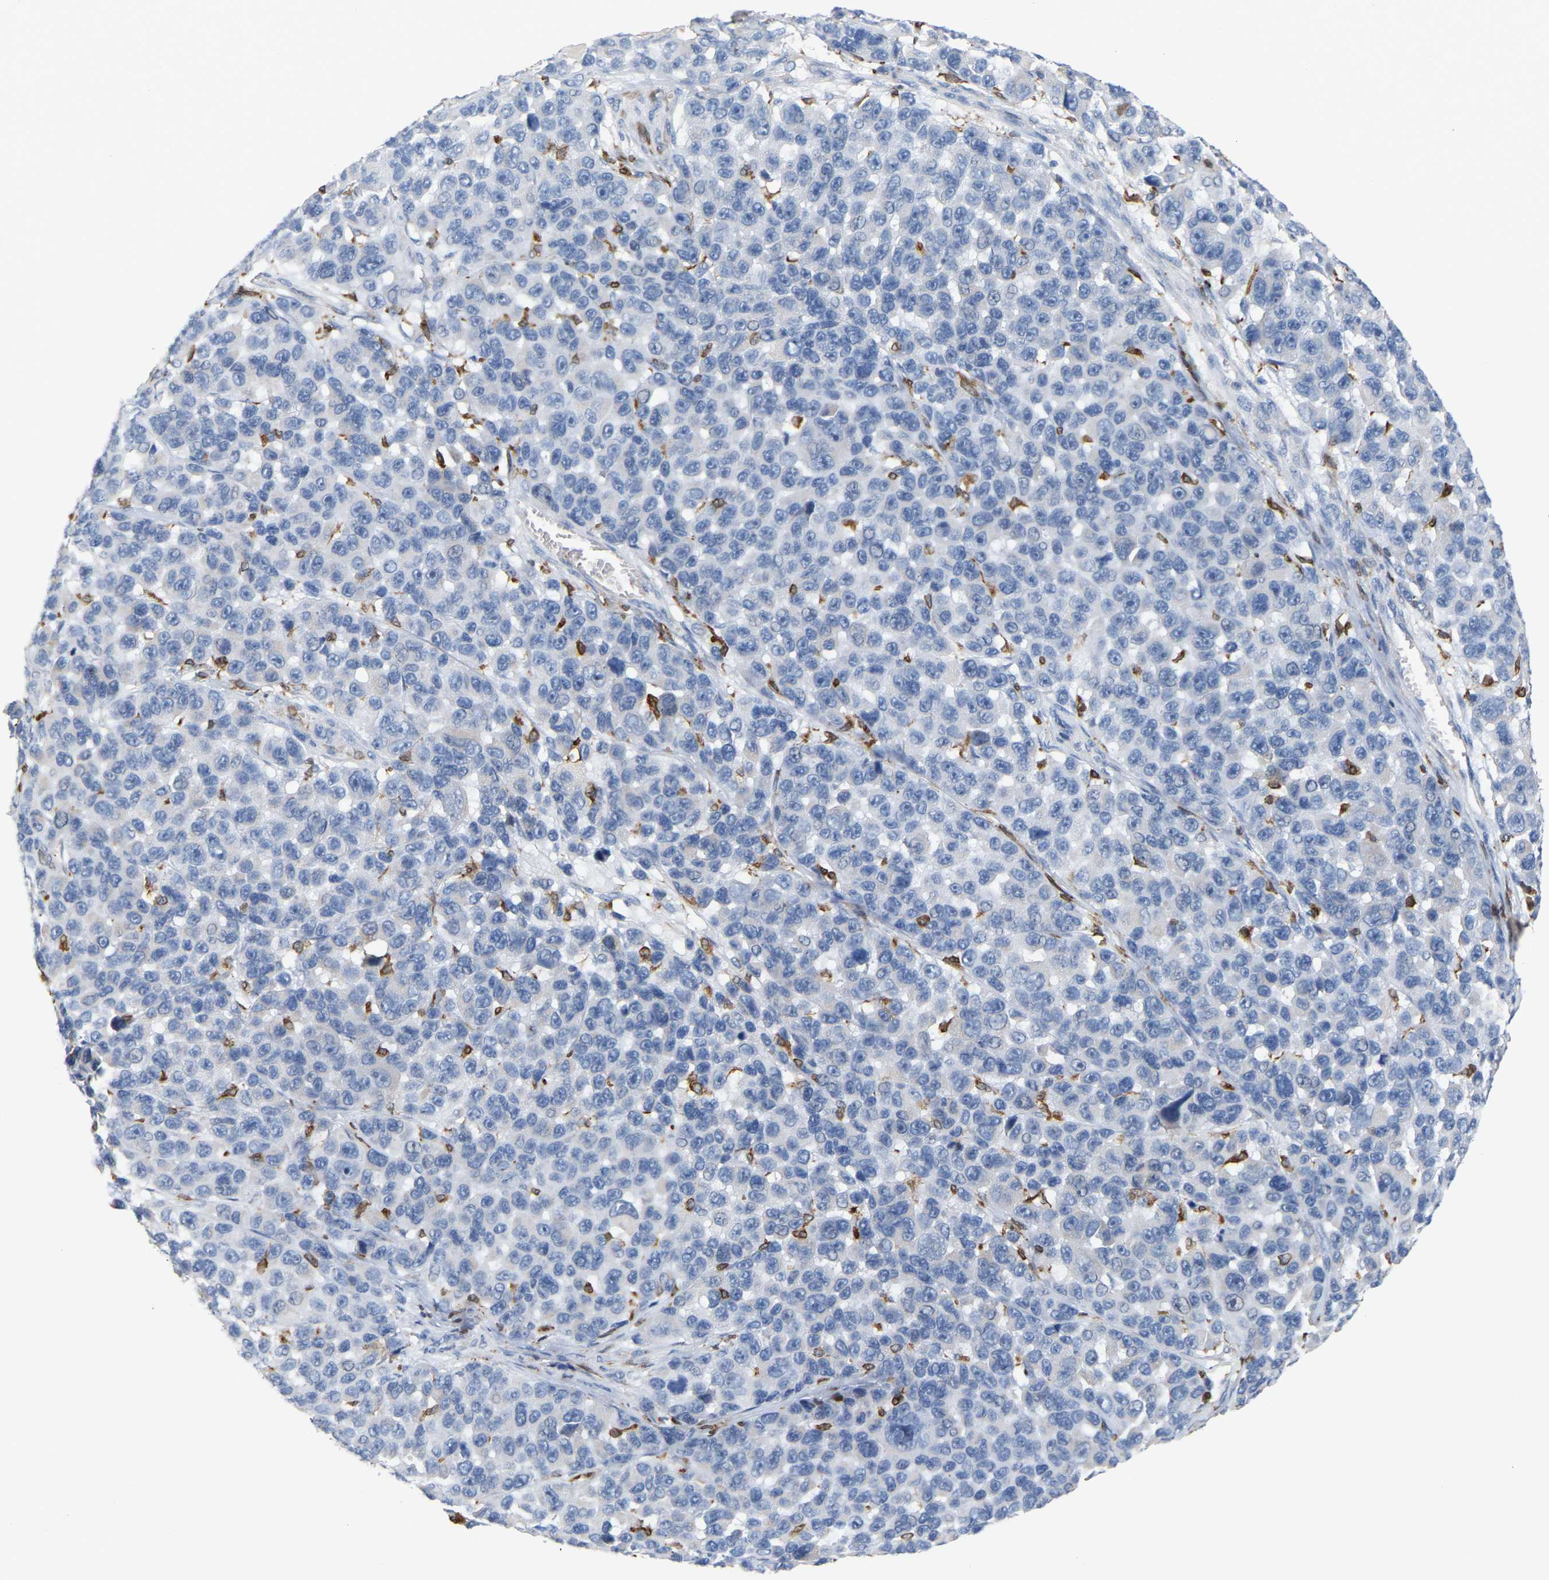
{"staining": {"intensity": "negative", "quantity": "none", "location": "none"}, "tissue": "melanoma", "cell_type": "Tumor cells", "image_type": "cancer", "snomed": [{"axis": "morphology", "description": "Malignant melanoma, NOS"}, {"axis": "topography", "description": "Skin"}], "caption": "An image of malignant melanoma stained for a protein demonstrates no brown staining in tumor cells.", "gene": "PTGS1", "patient": {"sex": "male", "age": 53}}